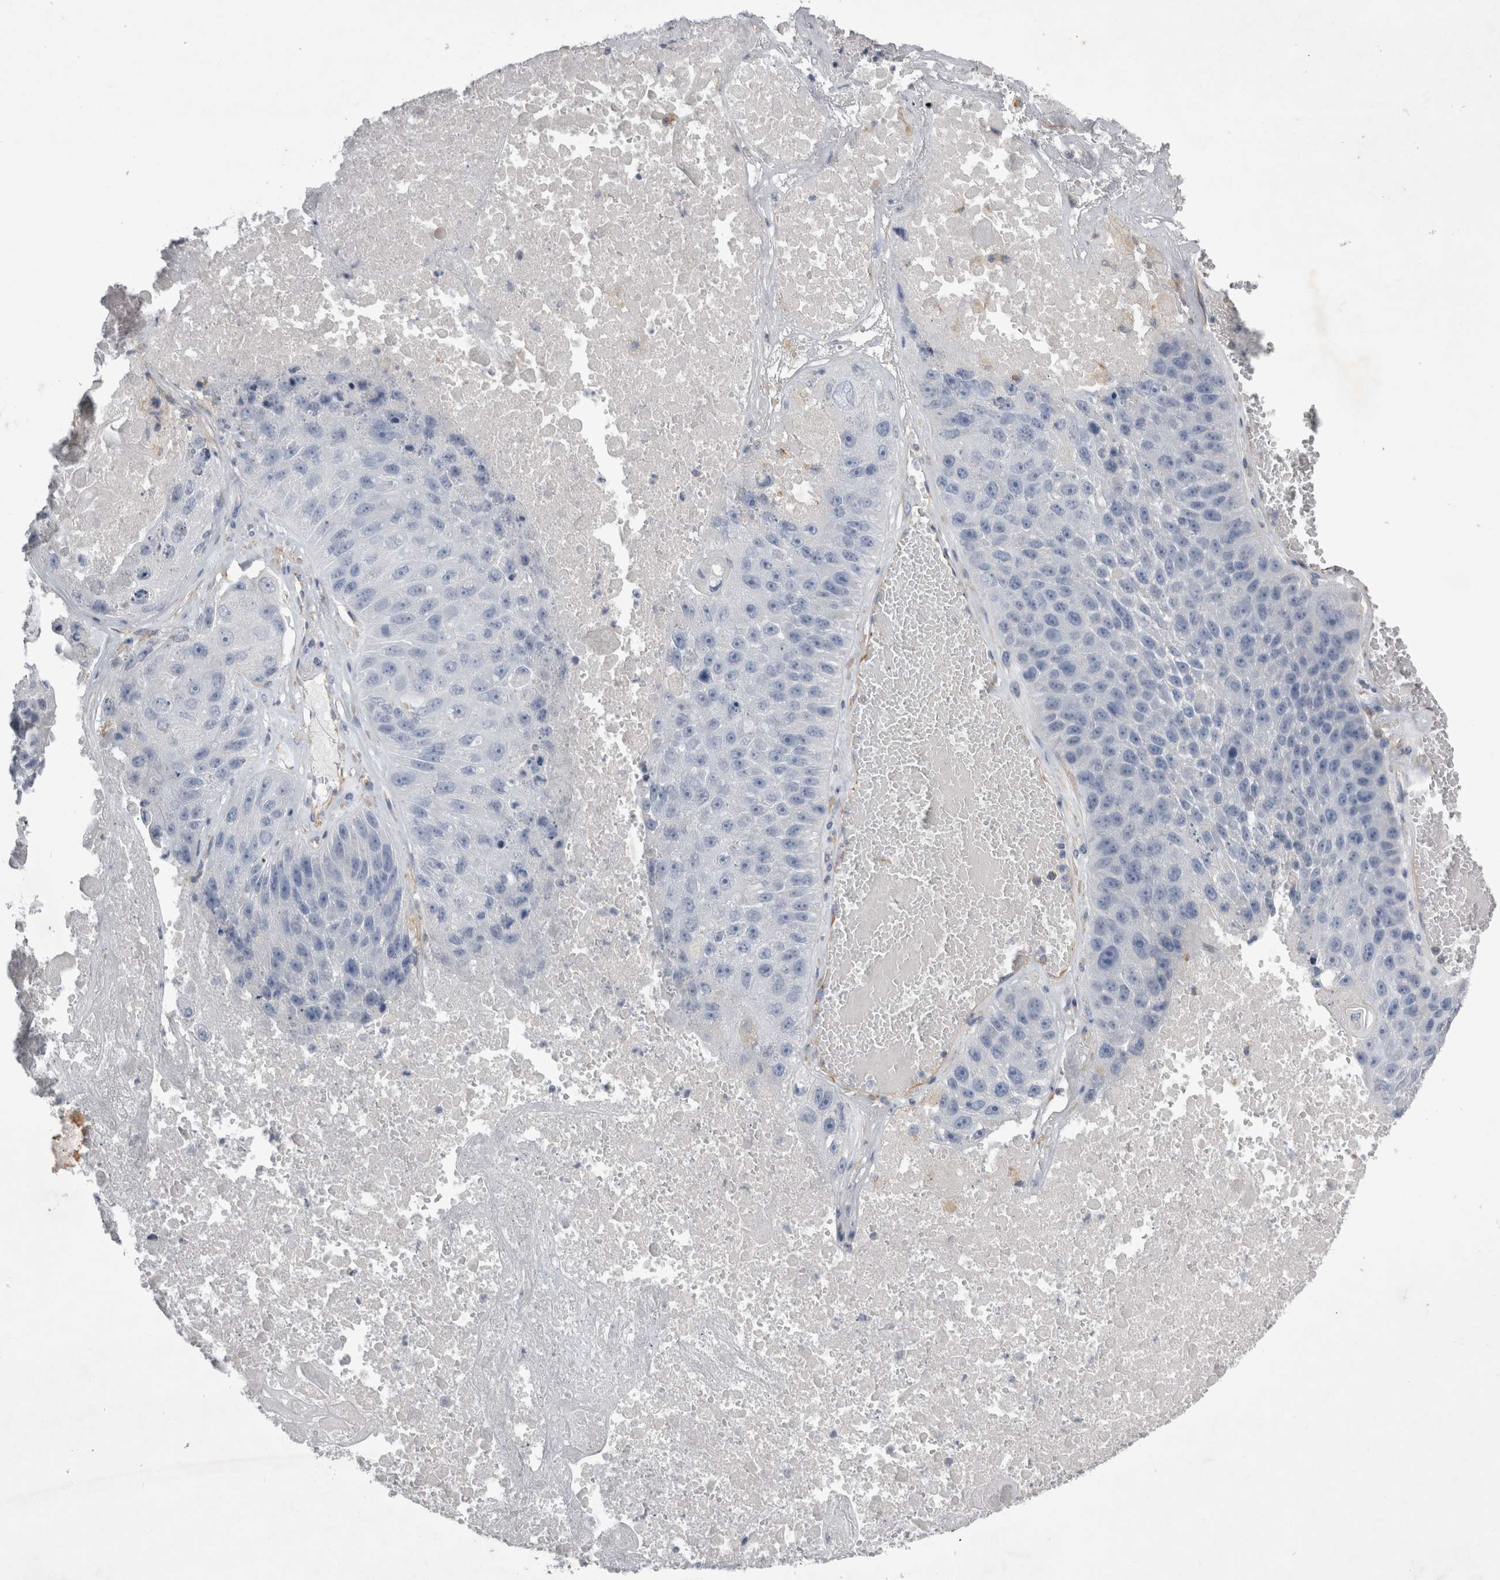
{"staining": {"intensity": "negative", "quantity": "none", "location": "none"}, "tissue": "lung cancer", "cell_type": "Tumor cells", "image_type": "cancer", "snomed": [{"axis": "morphology", "description": "Squamous cell carcinoma, NOS"}, {"axis": "topography", "description": "Lung"}], "caption": "The image shows no significant expression in tumor cells of lung cancer (squamous cell carcinoma).", "gene": "STRADB", "patient": {"sex": "male", "age": 61}}